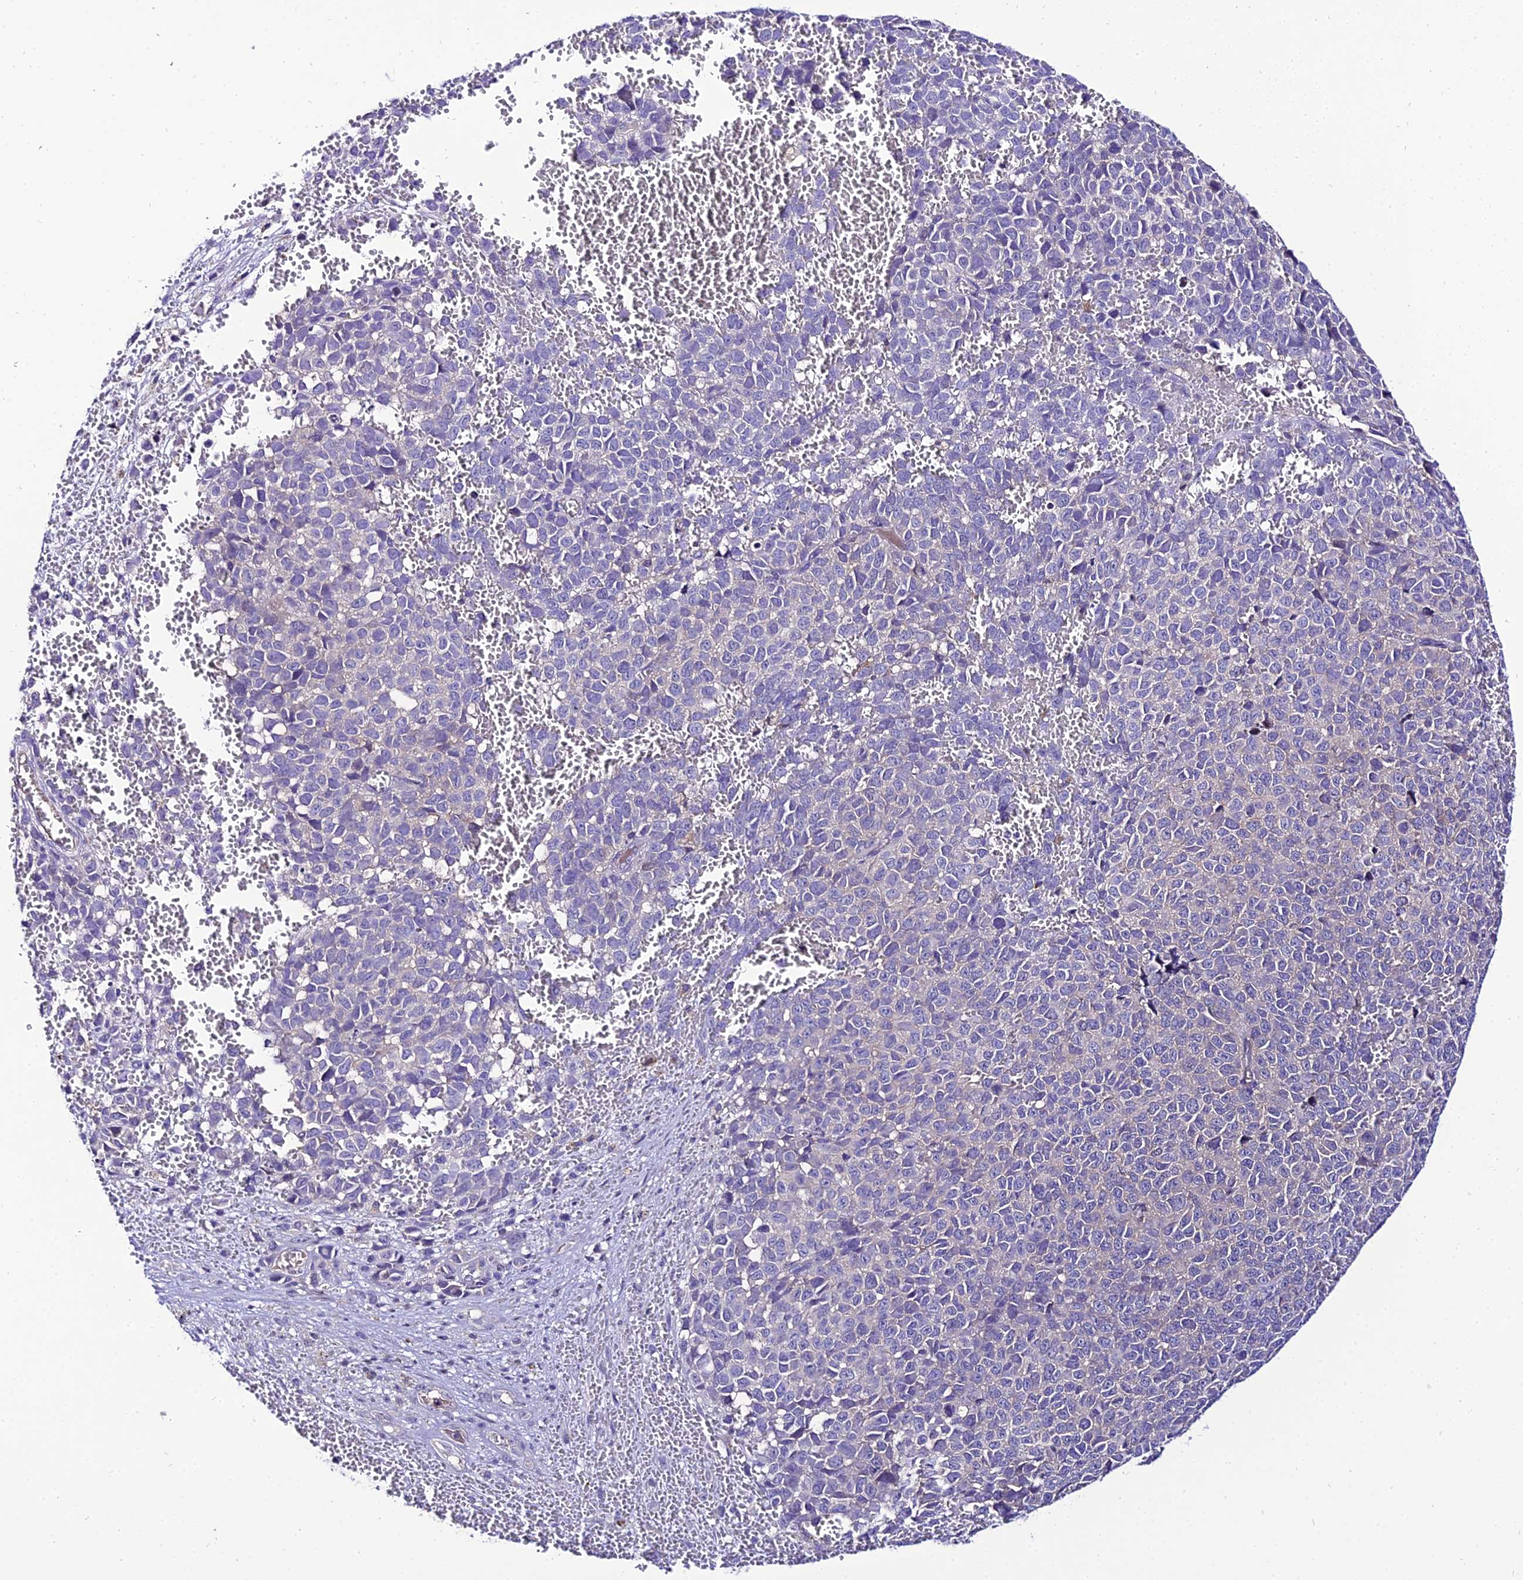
{"staining": {"intensity": "negative", "quantity": "none", "location": "none"}, "tissue": "melanoma", "cell_type": "Tumor cells", "image_type": "cancer", "snomed": [{"axis": "morphology", "description": "Malignant melanoma, NOS"}, {"axis": "topography", "description": "Nose, NOS"}], "caption": "The IHC photomicrograph has no significant positivity in tumor cells of malignant melanoma tissue.", "gene": "SHQ1", "patient": {"sex": "female", "age": 48}}